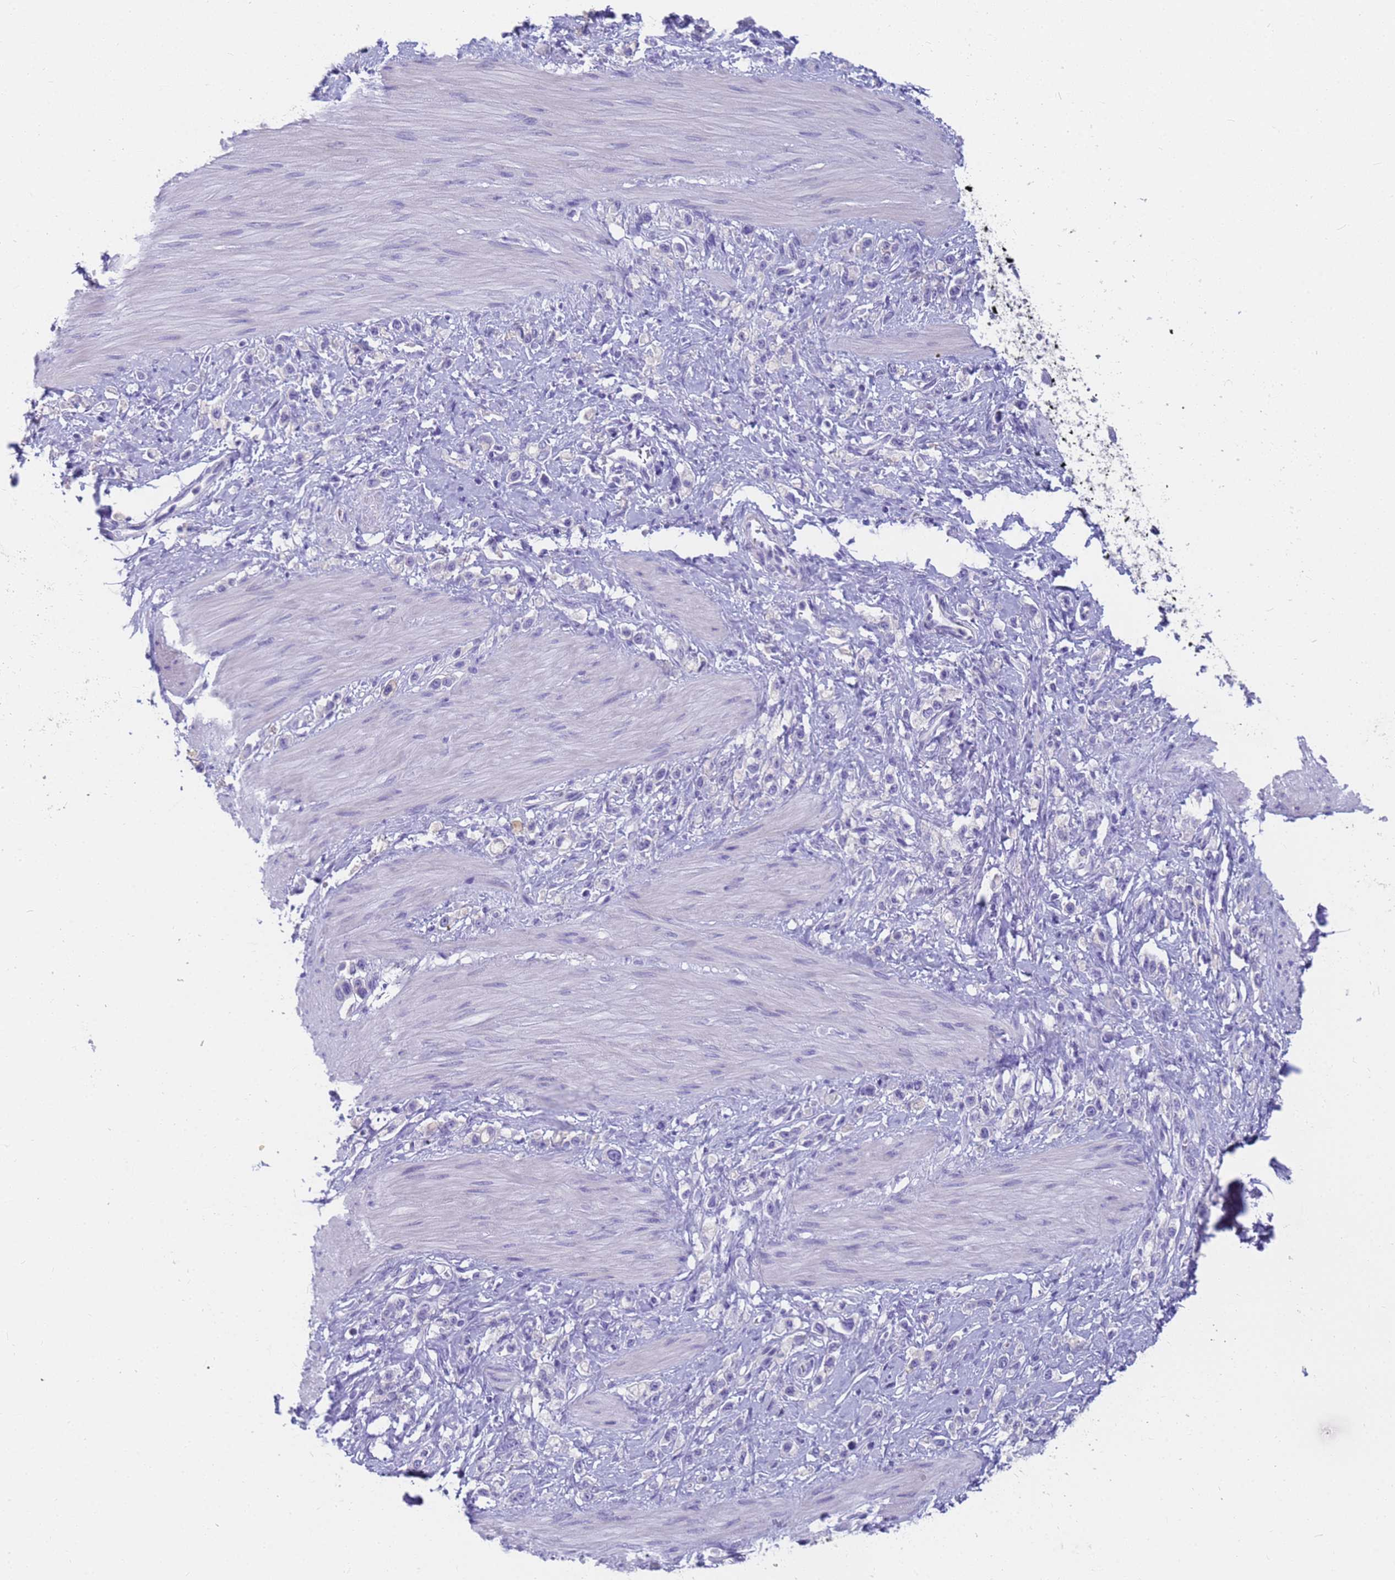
{"staining": {"intensity": "negative", "quantity": "none", "location": "none"}, "tissue": "stomach cancer", "cell_type": "Tumor cells", "image_type": "cancer", "snomed": [{"axis": "morphology", "description": "Adenocarcinoma, NOS"}, {"axis": "topography", "description": "Stomach"}], "caption": "The image demonstrates no staining of tumor cells in stomach cancer. (DAB (3,3'-diaminobenzidine) immunohistochemistry (IHC) visualized using brightfield microscopy, high magnification).", "gene": "RNASE2", "patient": {"sex": "female", "age": 65}}